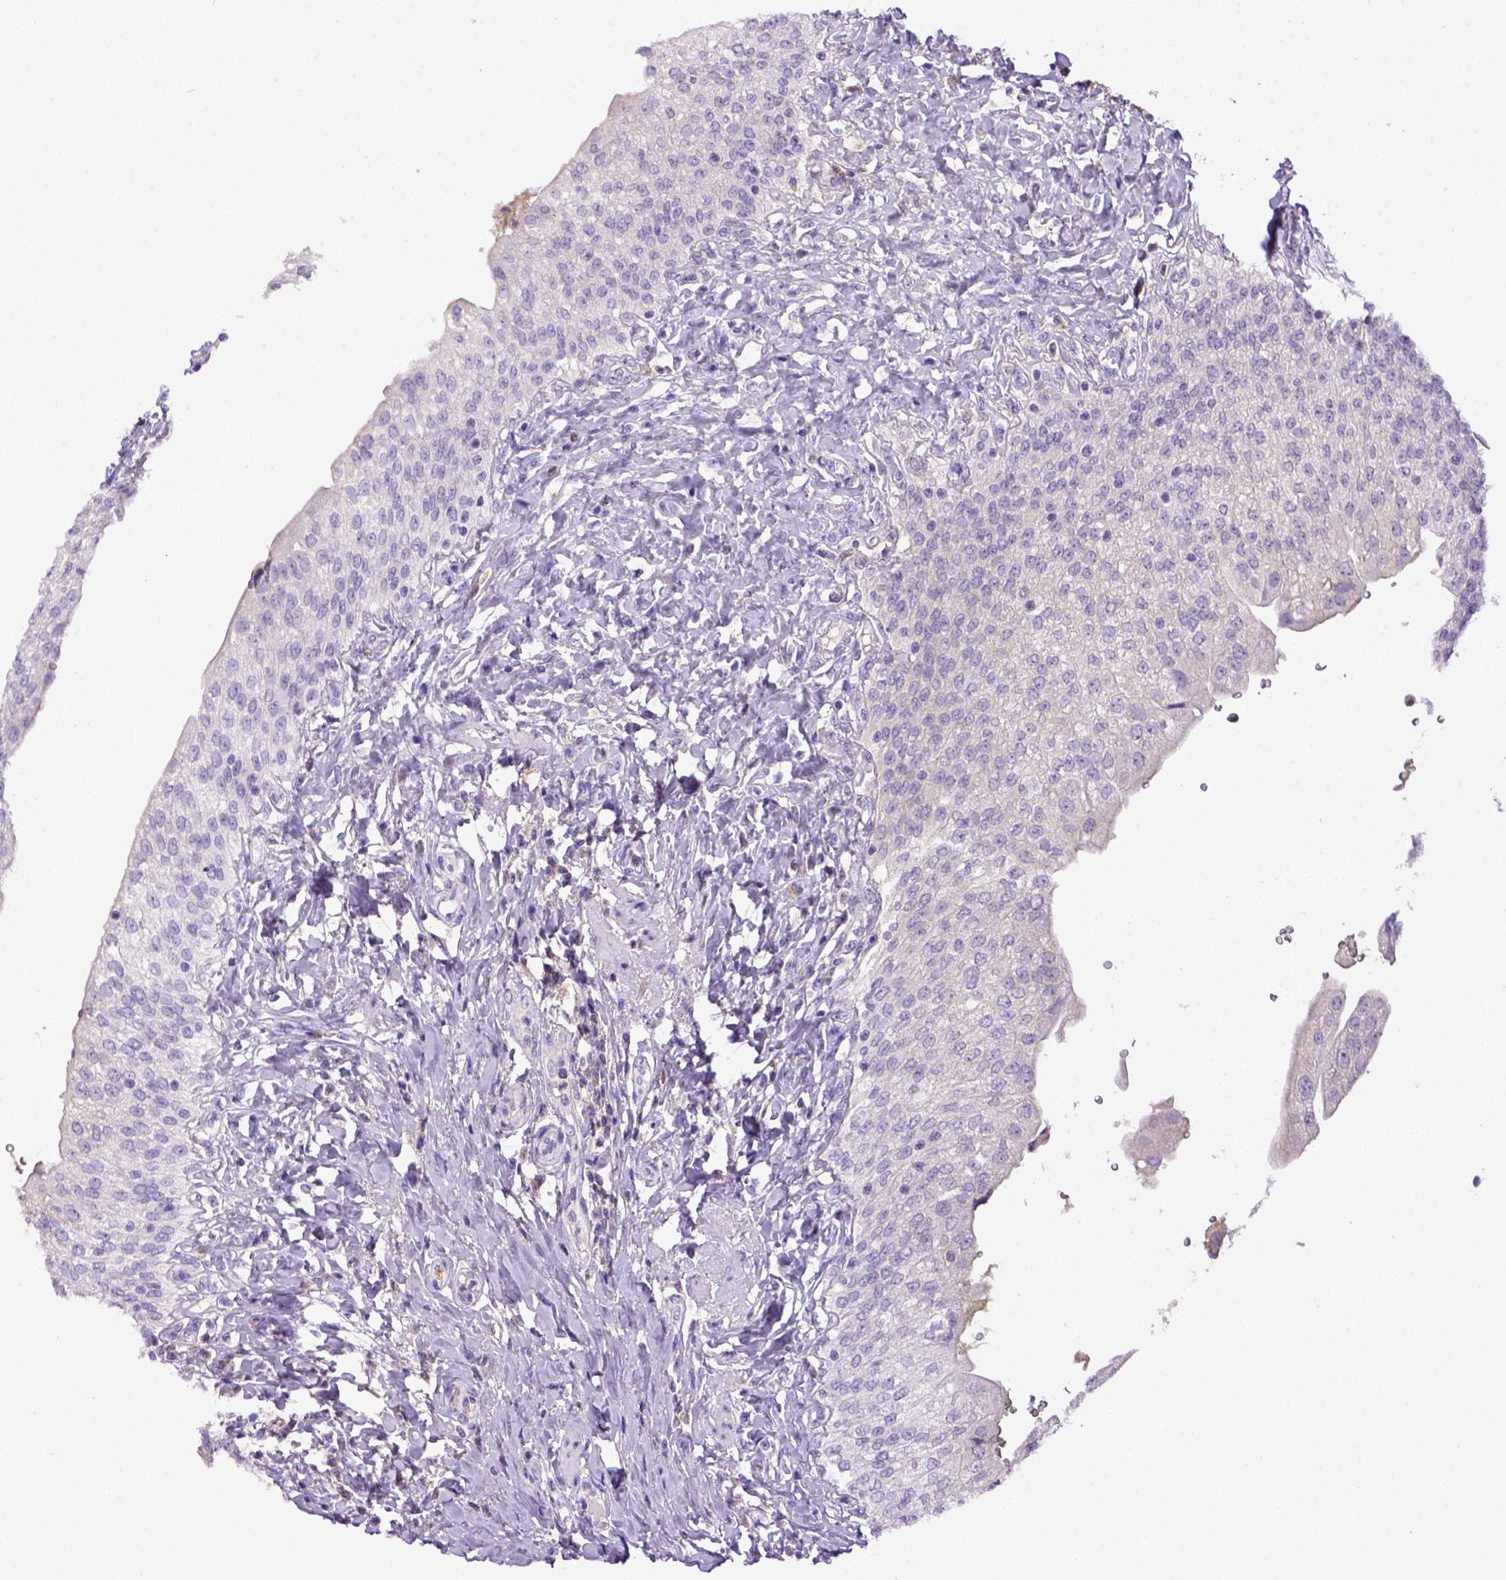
{"staining": {"intensity": "negative", "quantity": "none", "location": "none"}, "tissue": "urinary bladder", "cell_type": "Urothelial cells", "image_type": "normal", "snomed": [{"axis": "morphology", "description": "Normal tissue, NOS"}, {"axis": "morphology", "description": "Inflammation, NOS"}, {"axis": "topography", "description": "Urinary bladder"}], "caption": "Urothelial cells are negative for brown protein staining in normal urinary bladder. (DAB (3,3'-diaminobenzidine) immunohistochemistry (IHC), high magnification).", "gene": "ITIH4", "patient": {"sex": "male", "age": 64}}